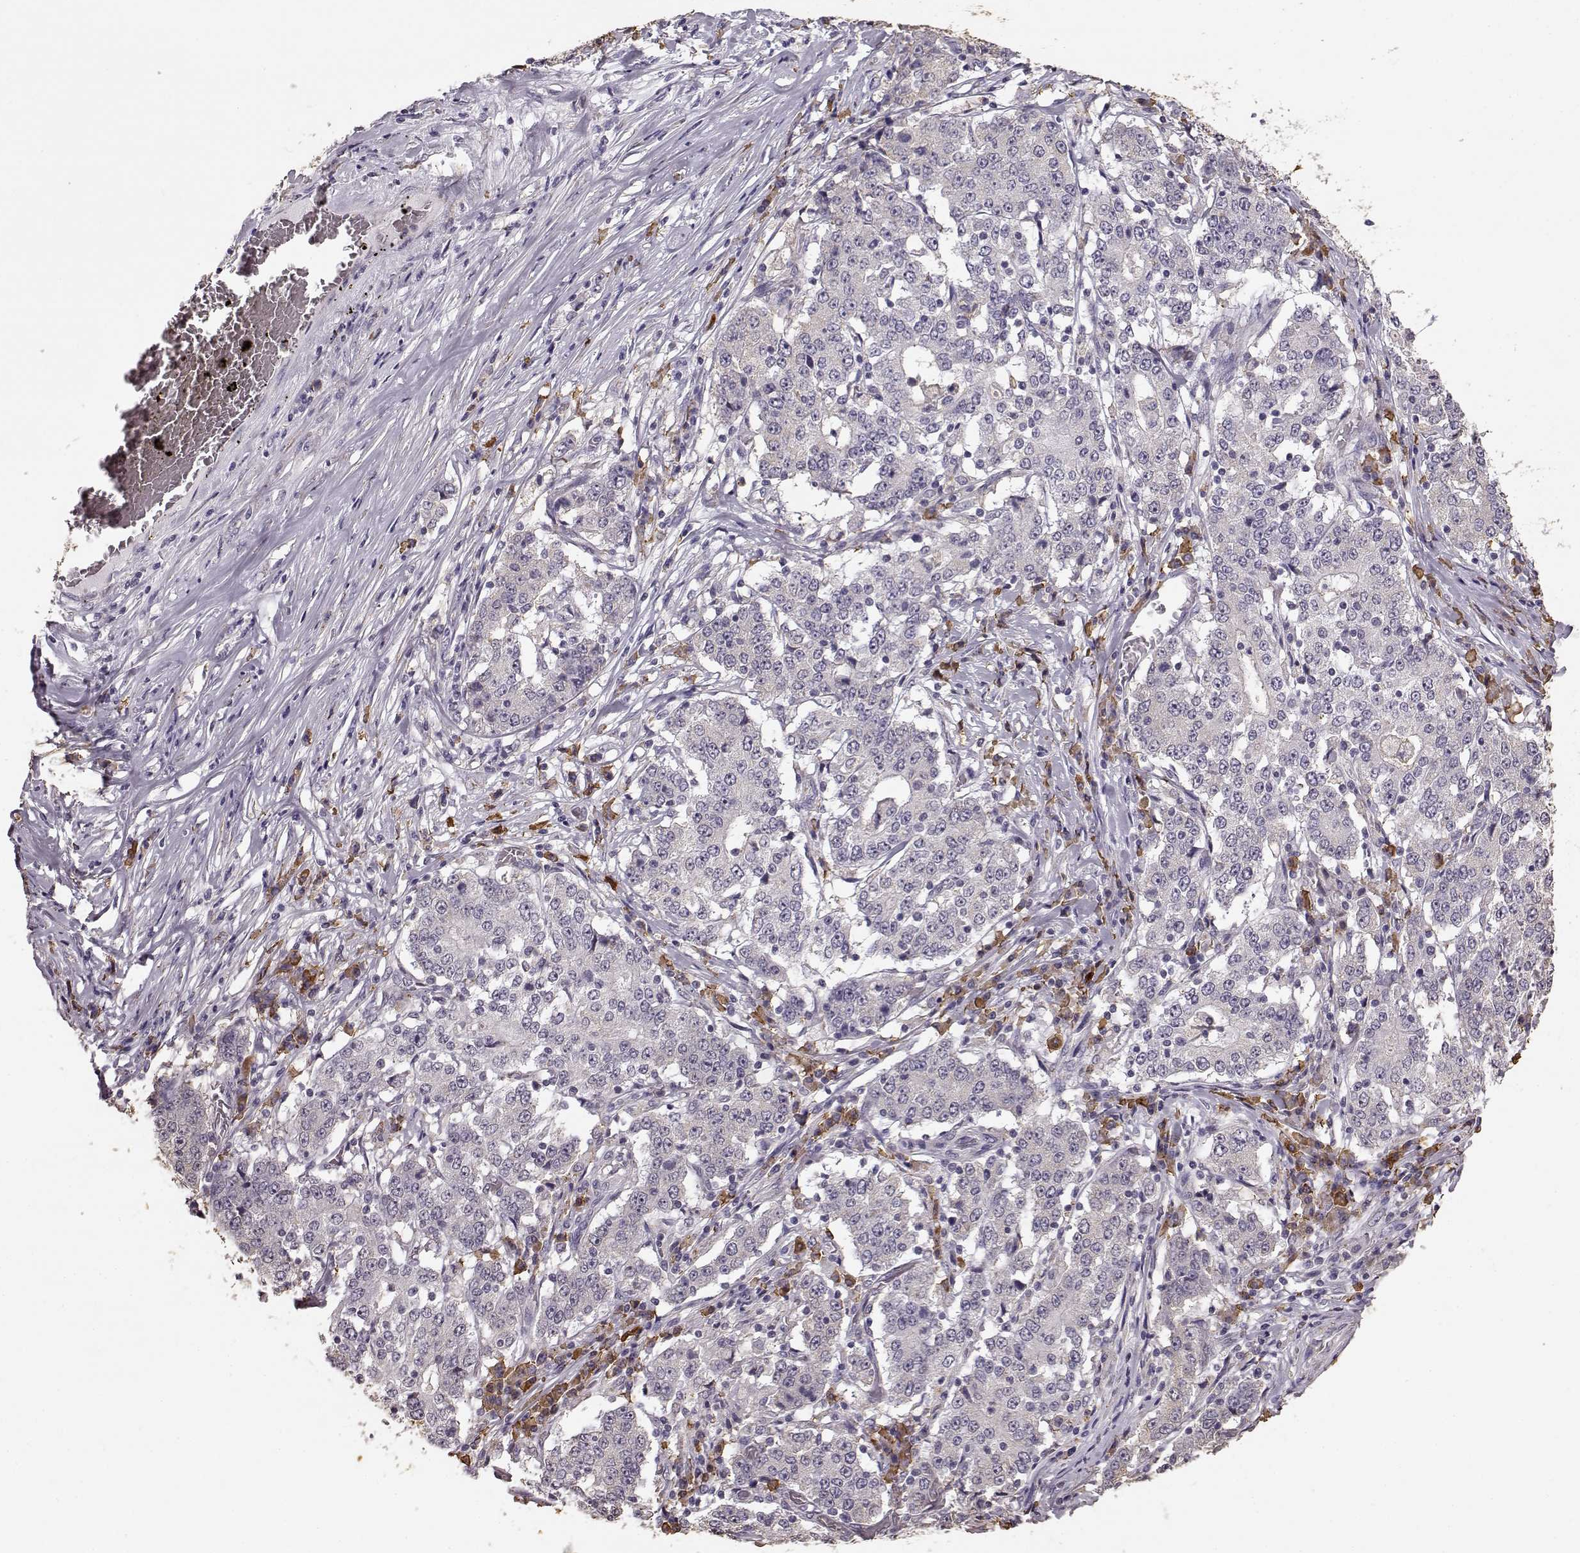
{"staining": {"intensity": "negative", "quantity": "none", "location": "none"}, "tissue": "stomach cancer", "cell_type": "Tumor cells", "image_type": "cancer", "snomed": [{"axis": "morphology", "description": "Adenocarcinoma, NOS"}, {"axis": "topography", "description": "Stomach"}], "caption": "This histopathology image is of stomach cancer stained with IHC to label a protein in brown with the nuclei are counter-stained blue. There is no staining in tumor cells.", "gene": "GABRG3", "patient": {"sex": "male", "age": 59}}